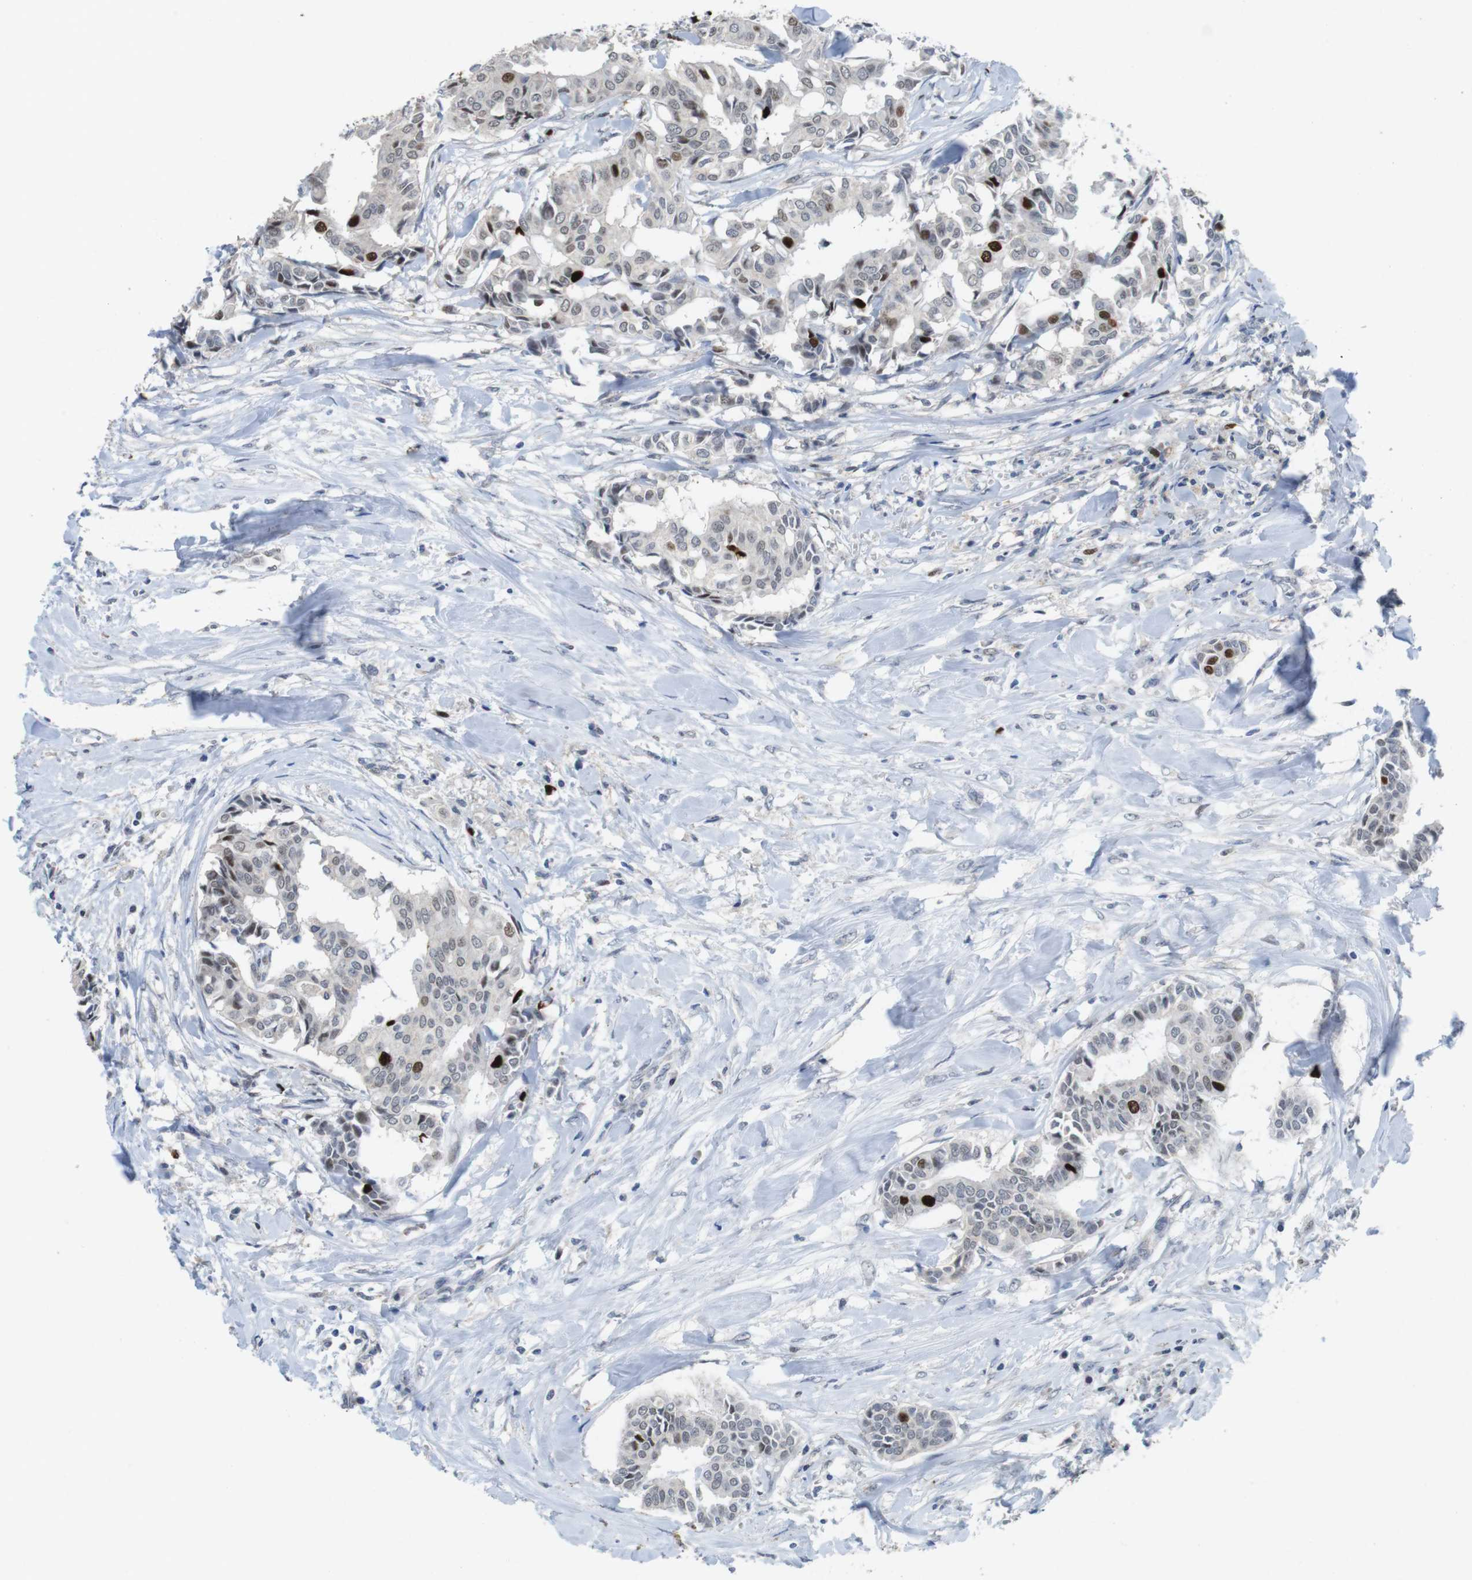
{"staining": {"intensity": "strong", "quantity": "<25%", "location": "nuclear"}, "tissue": "head and neck cancer", "cell_type": "Tumor cells", "image_type": "cancer", "snomed": [{"axis": "morphology", "description": "Adenocarcinoma, NOS"}, {"axis": "topography", "description": "Salivary gland"}, {"axis": "topography", "description": "Head-Neck"}], "caption": "Protein expression analysis of head and neck cancer (adenocarcinoma) shows strong nuclear positivity in about <25% of tumor cells.", "gene": "KPNA2", "patient": {"sex": "female", "age": 59}}